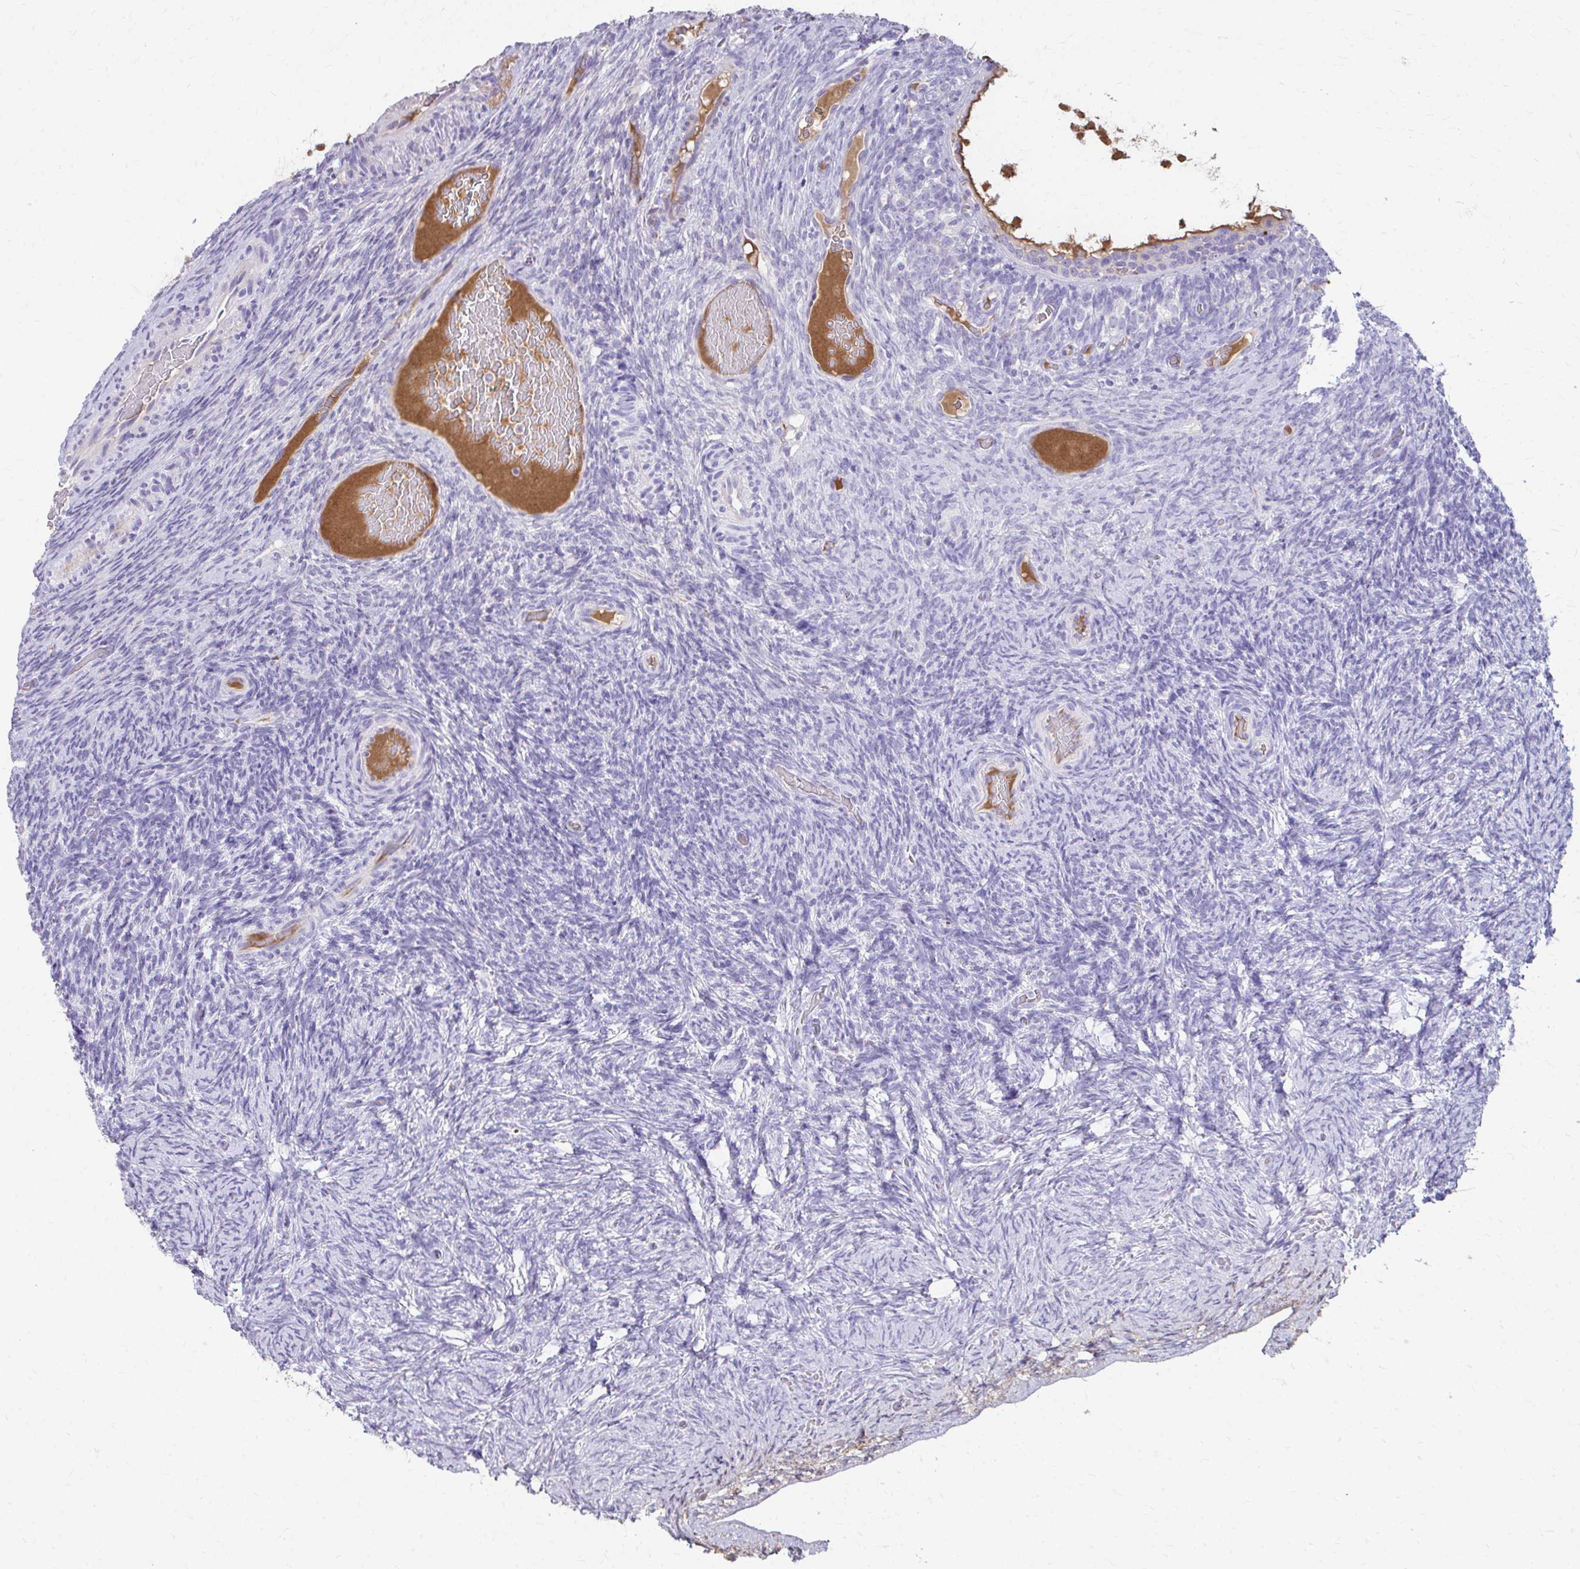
{"staining": {"intensity": "negative", "quantity": "none", "location": "none"}, "tissue": "ovary", "cell_type": "Ovarian stroma cells", "image_type": "normal", "snomed": [{"axis": "morphology", "description": "Normal tissue, NOS"}, {"axis": "topography", "description": "Ovary"}], "caption": "The photomicrograph displays no significant positivity in ovarian stroma cells of ovary.", "gene": "CFH", "patient": {"sex": "female", "age": 34}}